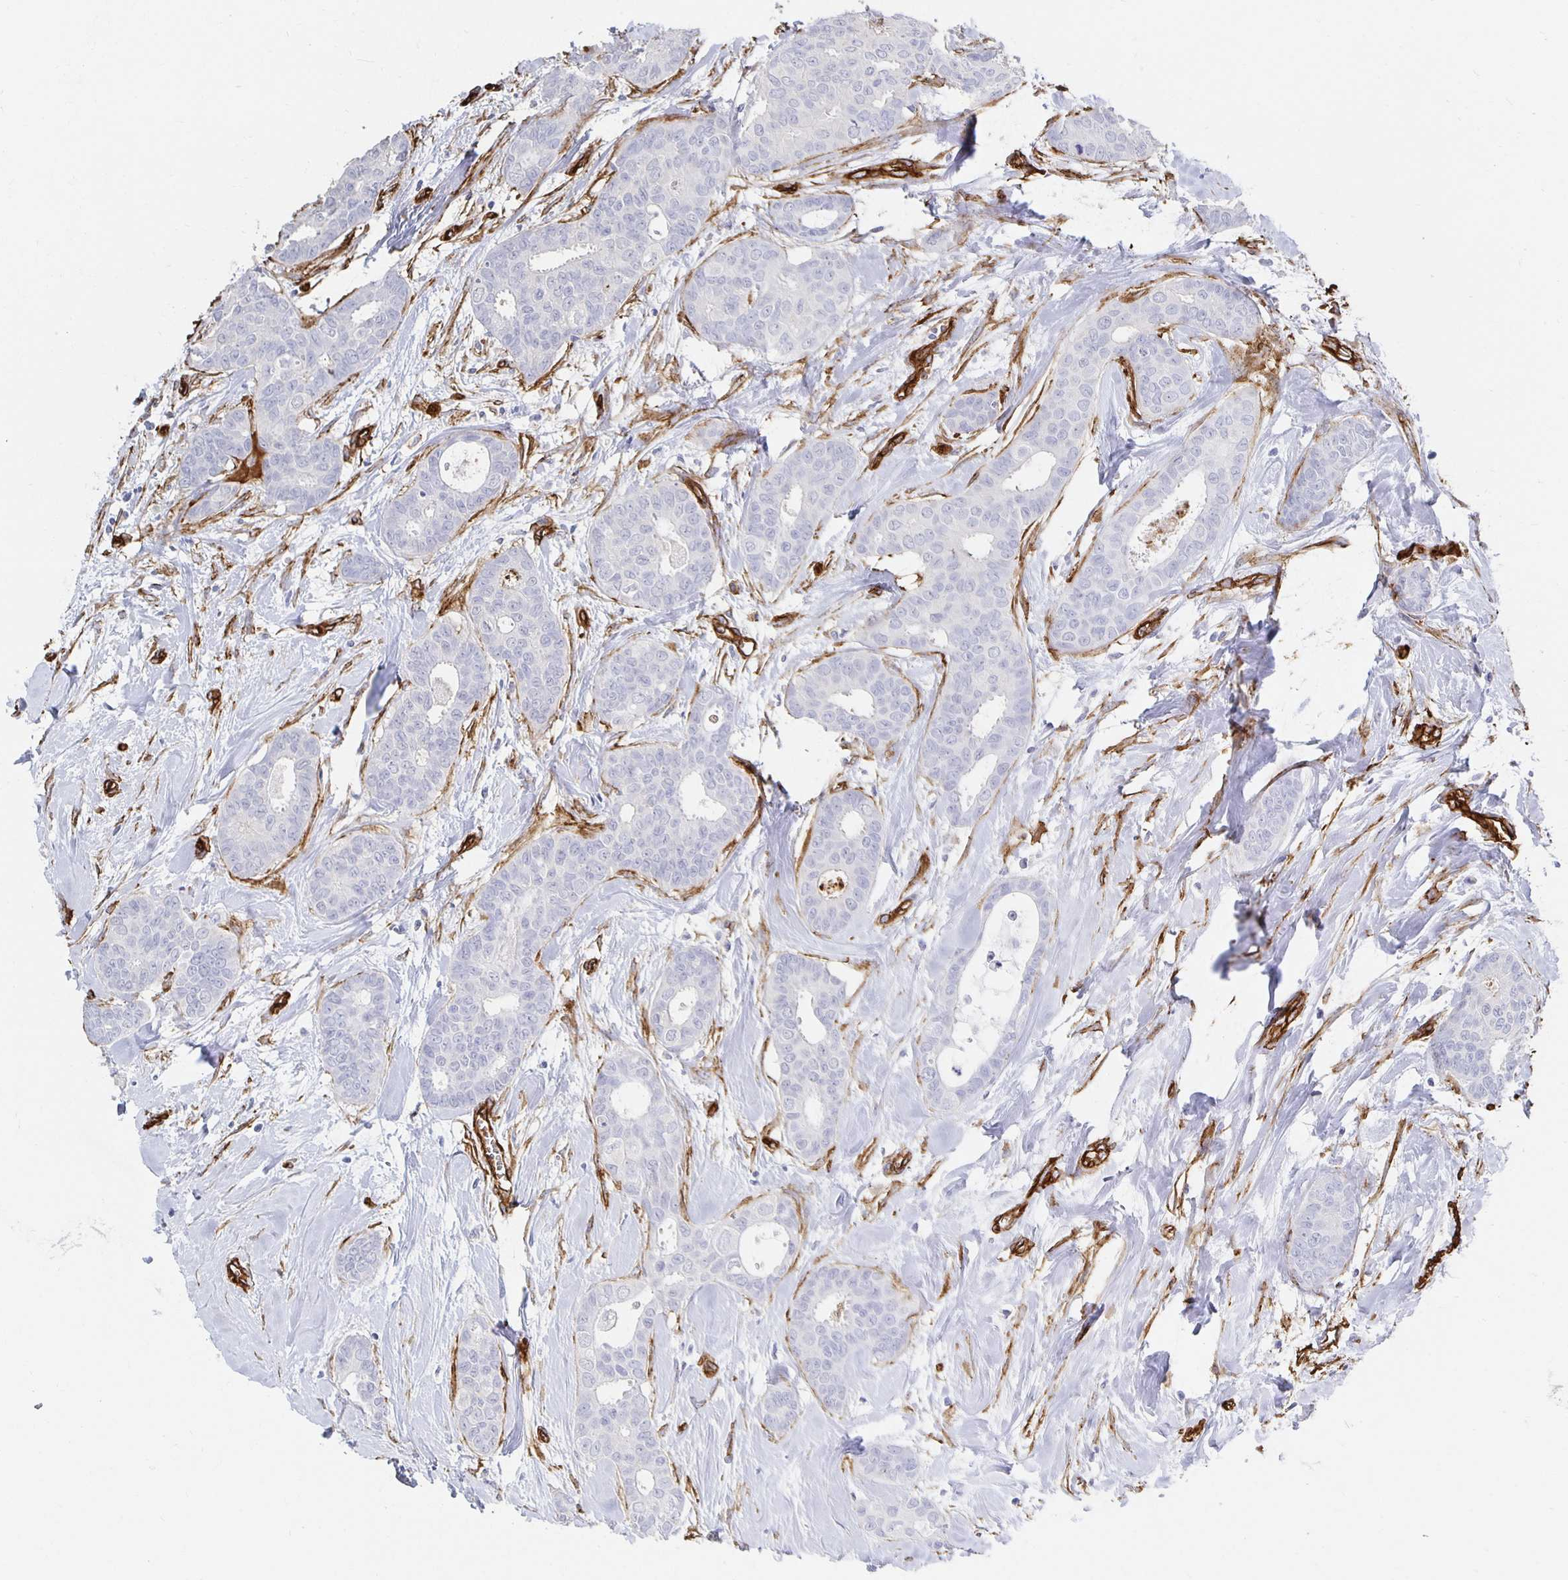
{"staining": {"intensity": "negative", "quantity": "none", "location": "none"}, "tissue": "breast cancer", "cell_type": "Tumor cells", "image_type": "cancer", "snomed": [{"axis": "morphology", "description": "Duct carcinoma"}, {"axis": "topography", "description": "Breast"}], "caption": "A micrograph of human invasive ductal carcinoma (breast) is negative for staining in tumor cells. (DAB immunohistochemistry with hematoxylin counter stain).", "gene": "VIPR2", "patient": {"sex": "female", "age": 45}}